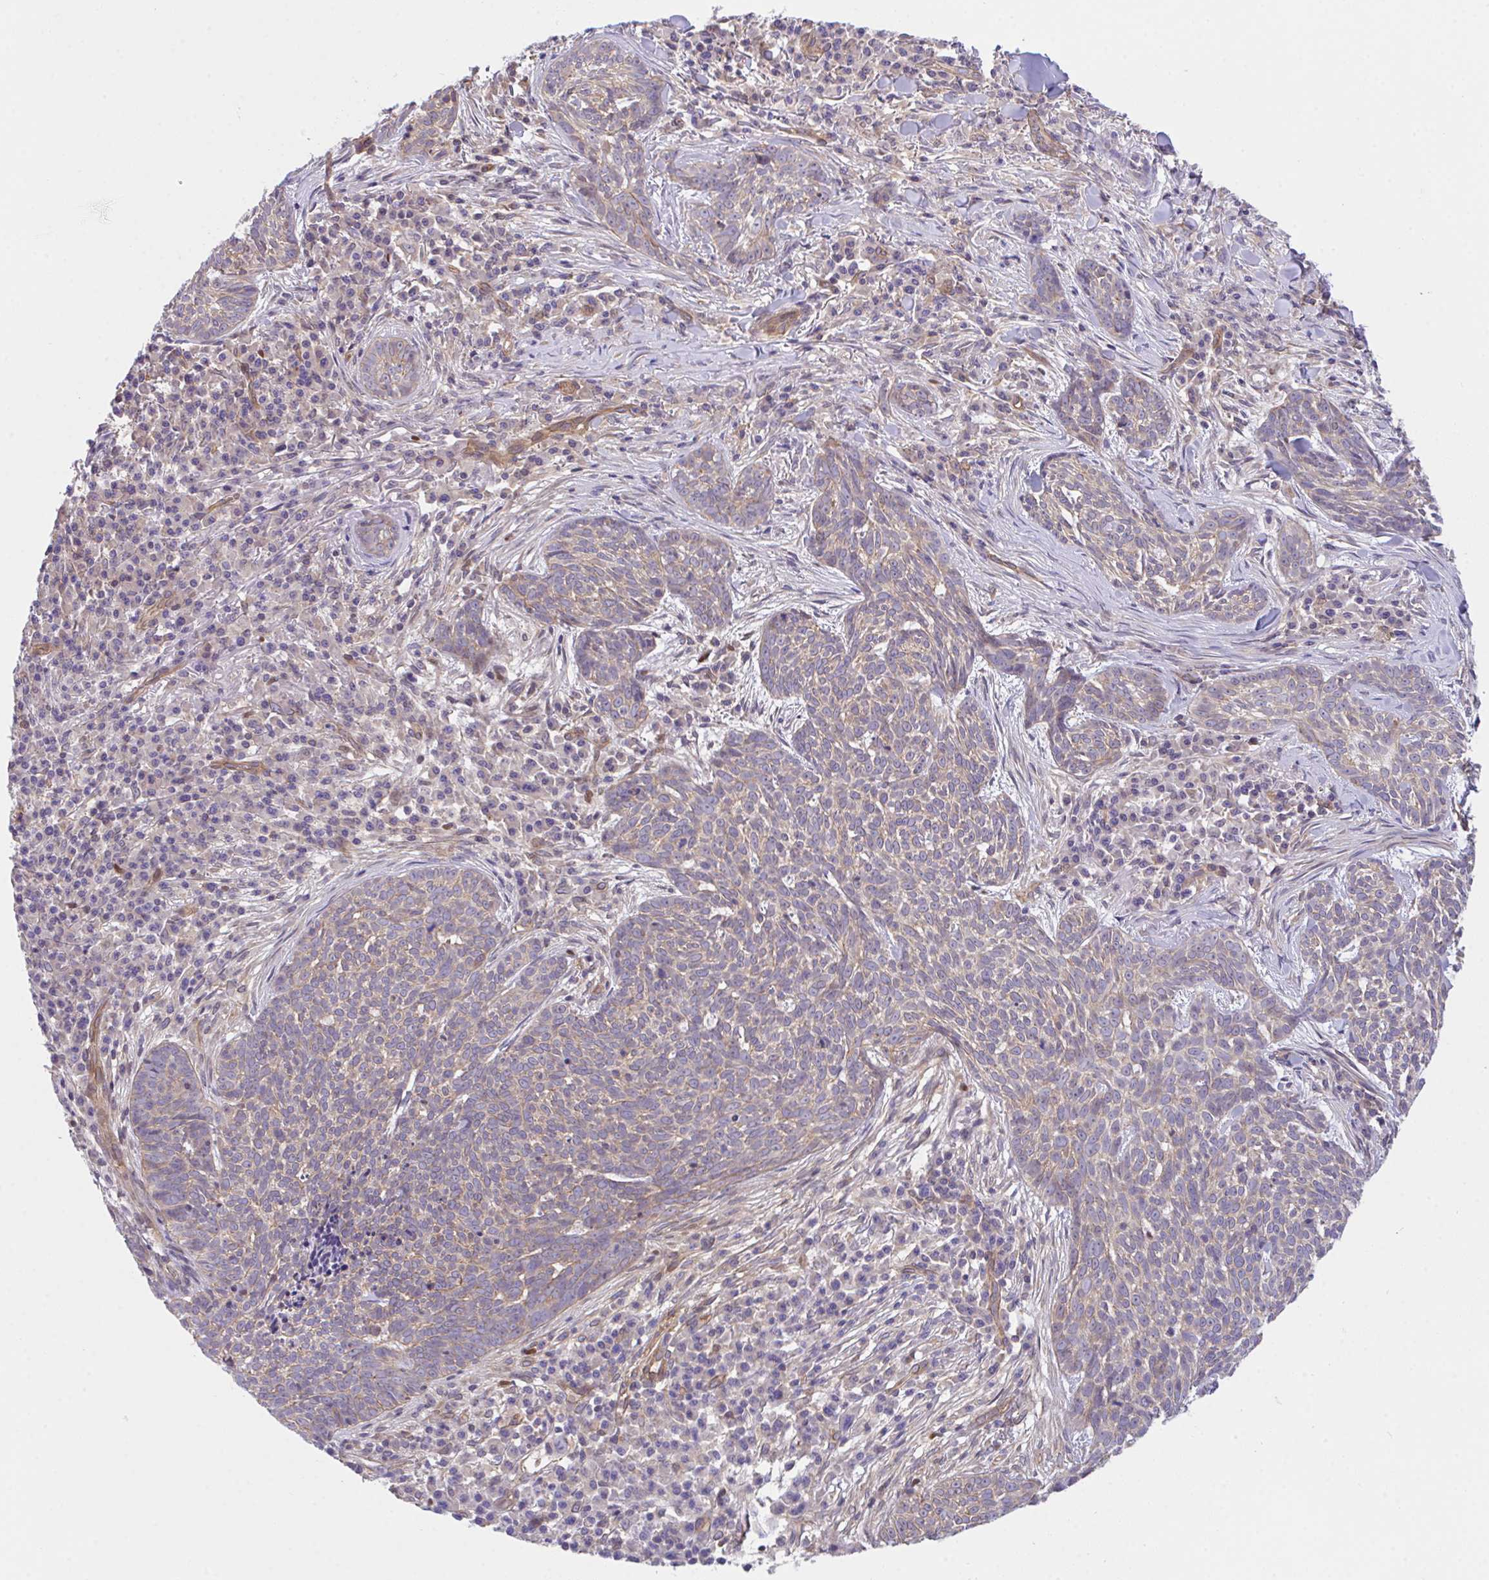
{"staining": {"intensity": "weak", "quantity": ">75%", "location": "cytoplasmic/membranous"}, "tissue": "skin cancer", "cell_type": "Tumor cells", "image_type": "cancer", "snomed": [{"axis": "morphology", "description": "Basal cell carcinoma"}, {"axis": "topography", "description": "Skin"}], "caption": "IHC photomicrograph of human basal cell carcinoma (skin) stained for a protein (brown), which exhibits low levels of weak cytoplasmic/membranous staining in about >75% of tumor cells.", "gene": "ZBED3", "patient": {"sex": "female", "age": 93}}